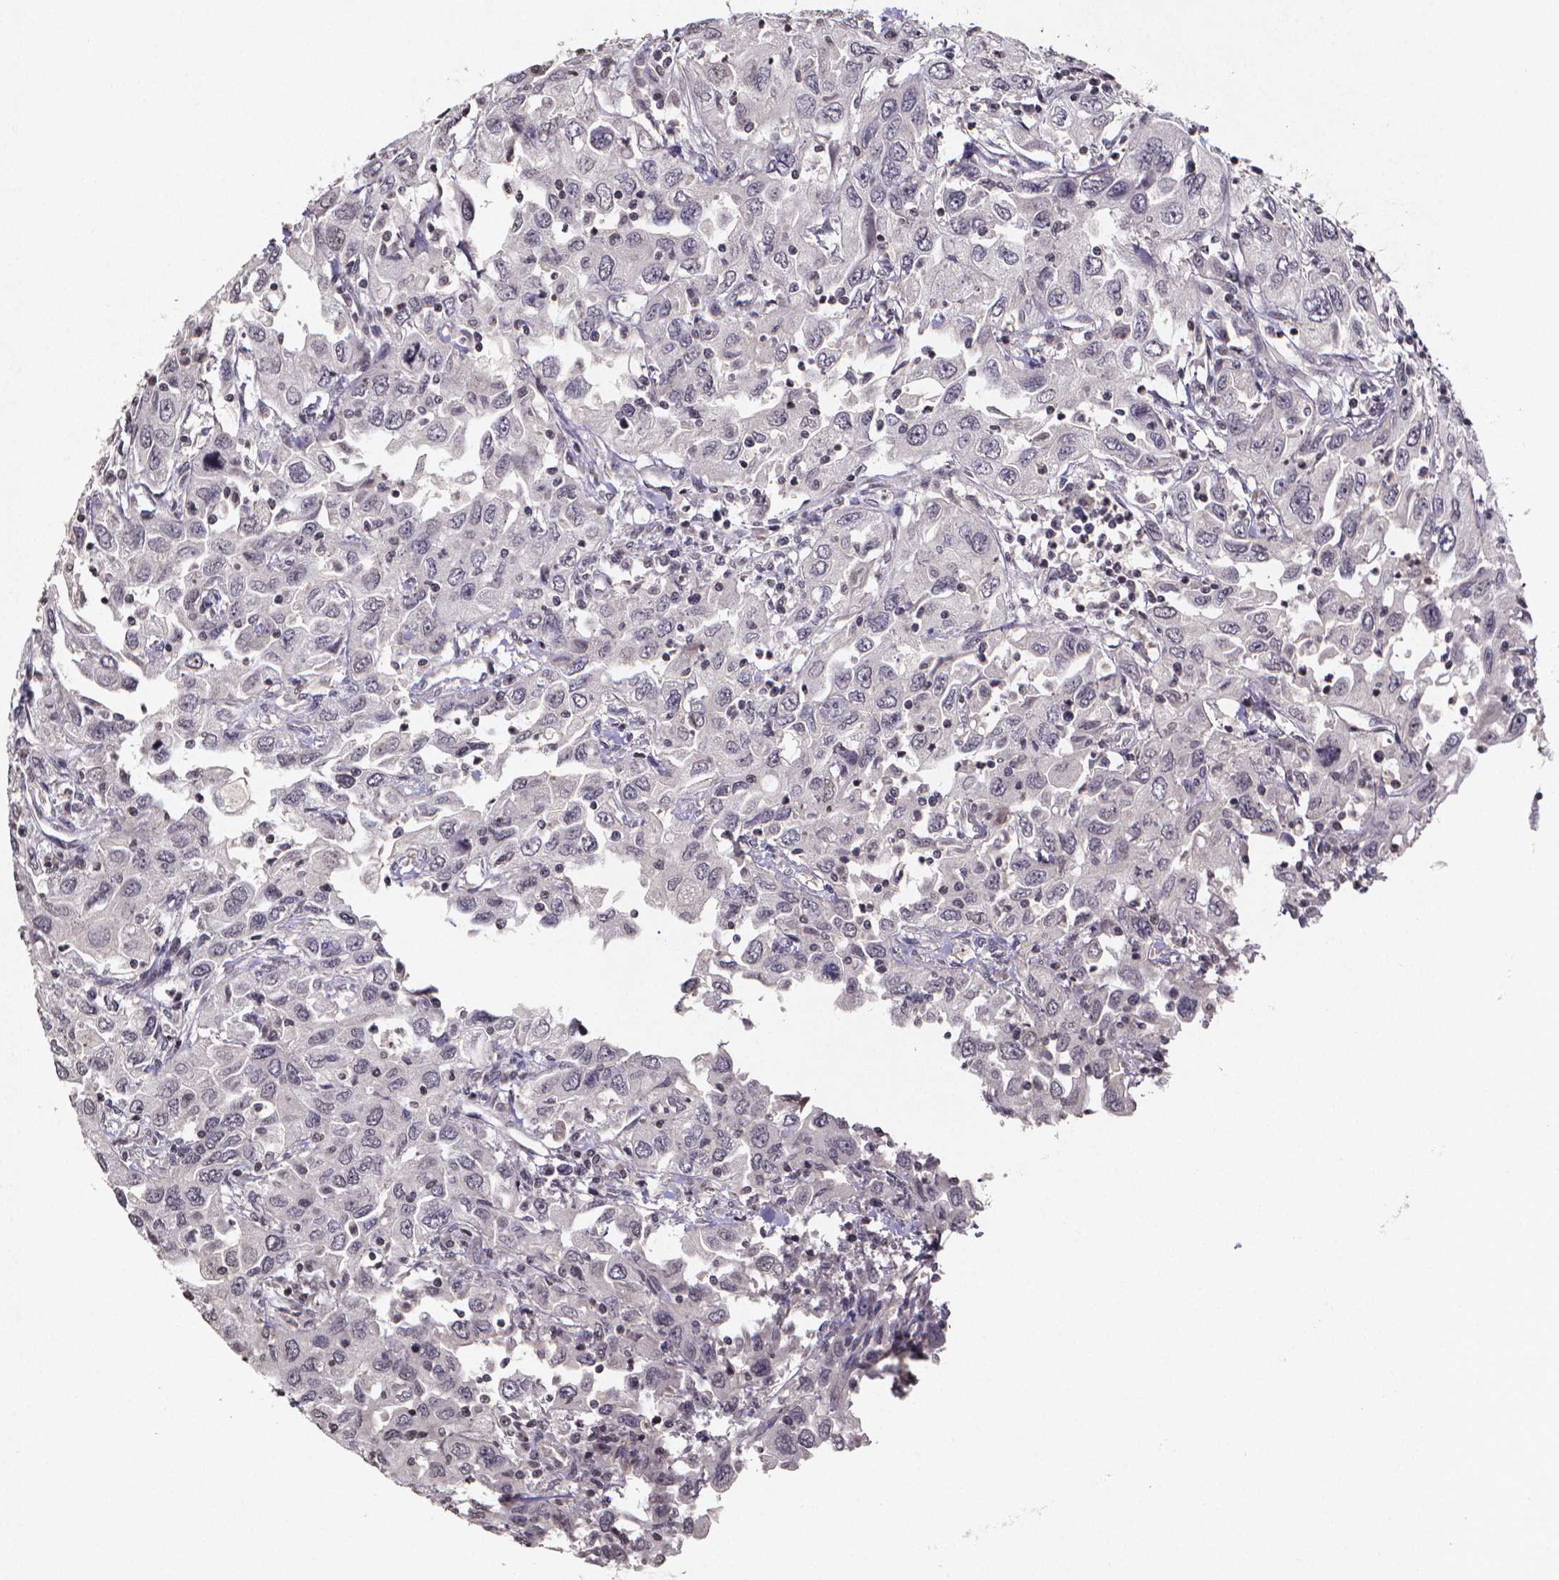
{"staining": {"intensity": "negative", "quantity": "none", "location": "none"}, "tissue": "urothelial cancer", "cell_type": "Tumor cells", "image_type": "cancer", "snomed": [{"axis": "morphology", "description": "Urothelial carcinoma, High grade"}, {"axis": "topography", "description": "Urinary bladder"}], "caption": "Human urothelial cancer stained for a protein using IHC reveals no positivity in tumor cells.", "gene": "TP73", "patient": {"sex": "male", "age": 76}}